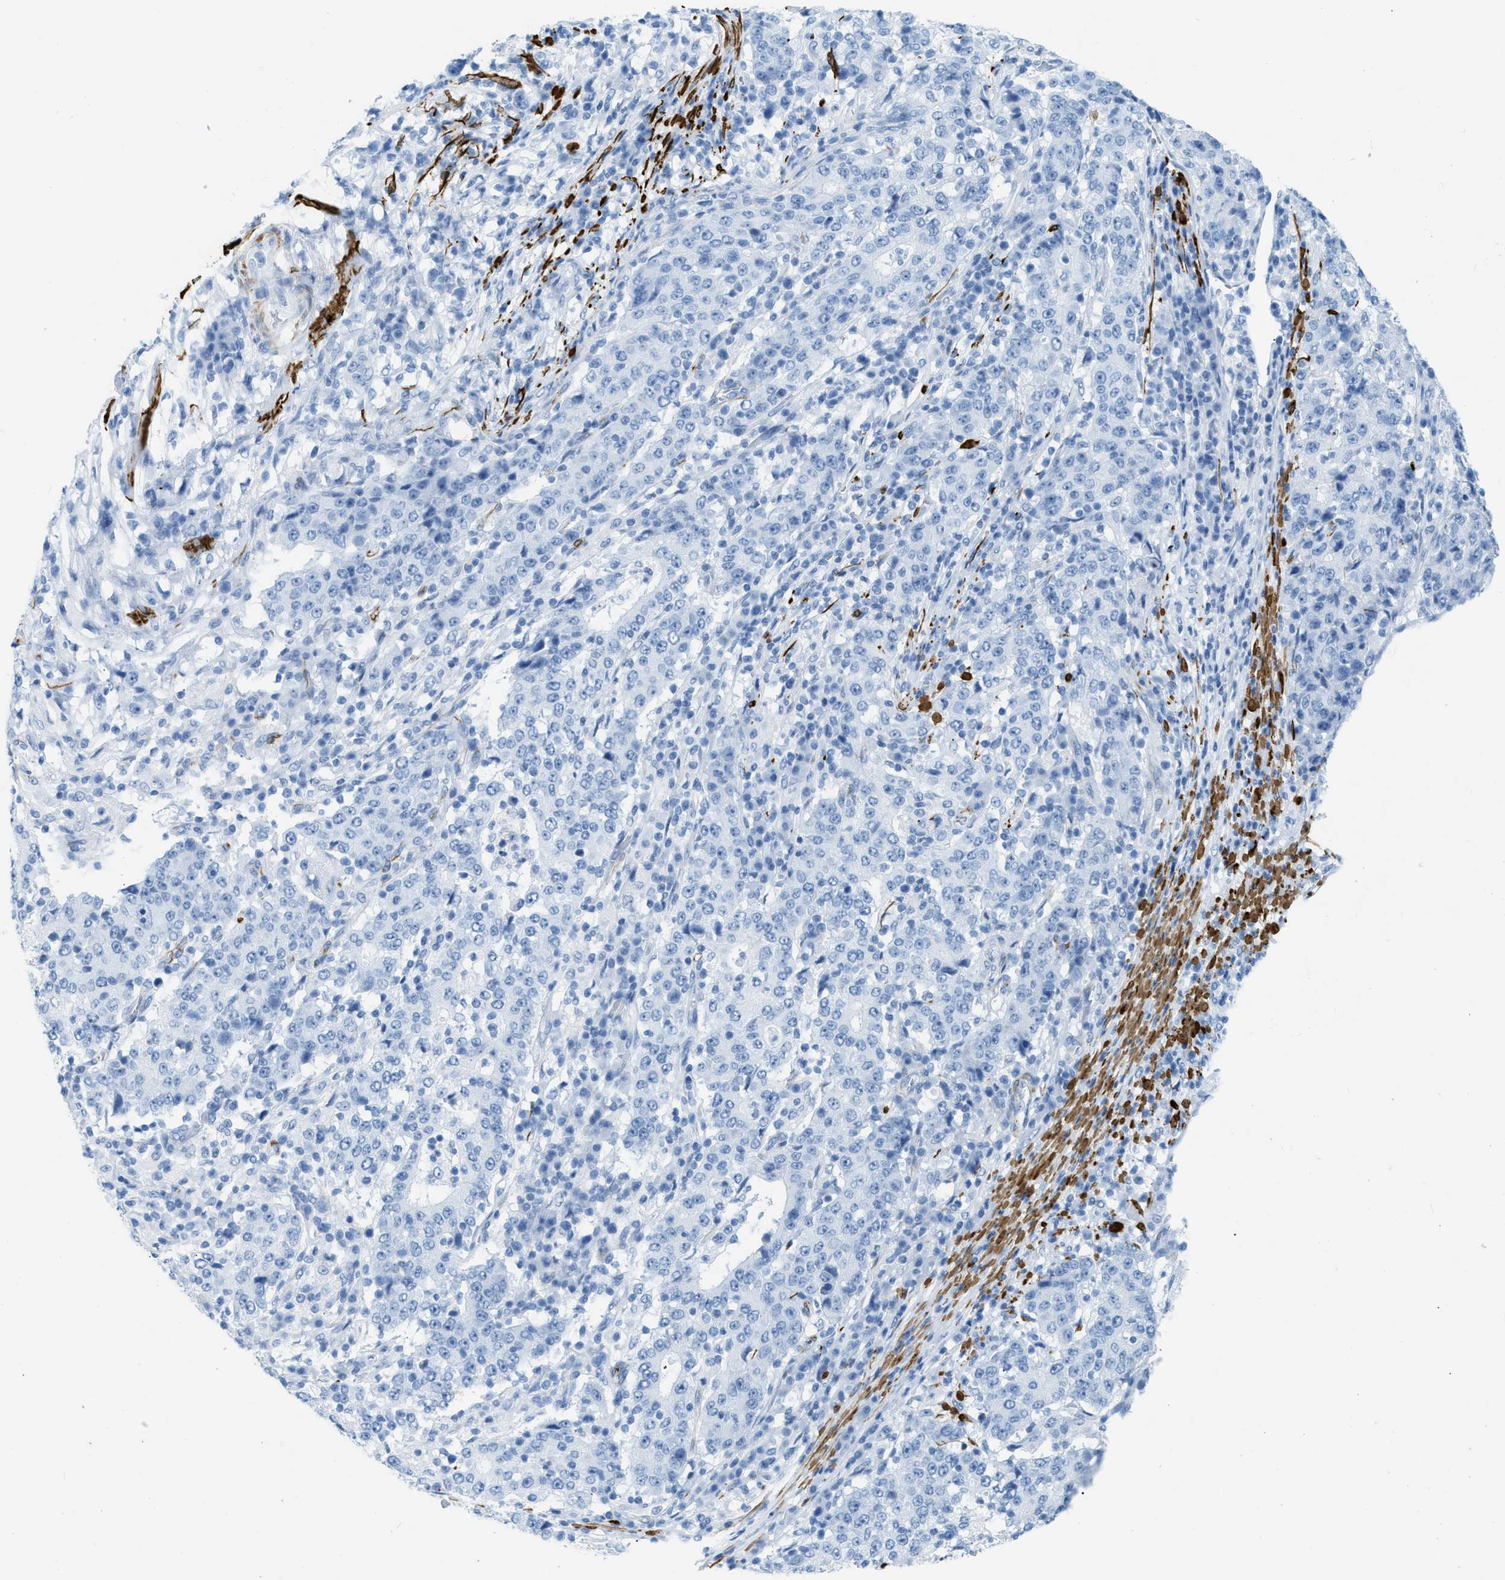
{"staining": {"intensity": "negative", "quantity": "none", "location": "none"}, "tissue": "stomach cancer", "cell_type": "Tumor cells", "image_type": "cancer", "snomed": [{"axis": "morphology", "description": "Adenocarcinoma, NOS"}, {"axis": "topography", "description": "Stomach"}], "caption": "Tumor cells show no significant protein positivity in stomach cancer (adenocarcinoma). (DAB (3,3'-diaminobenzidine) immunohistochemistry (IHC), high magnification).", "gene": "DES", "patient": {"sex": "male", "age": 59}}